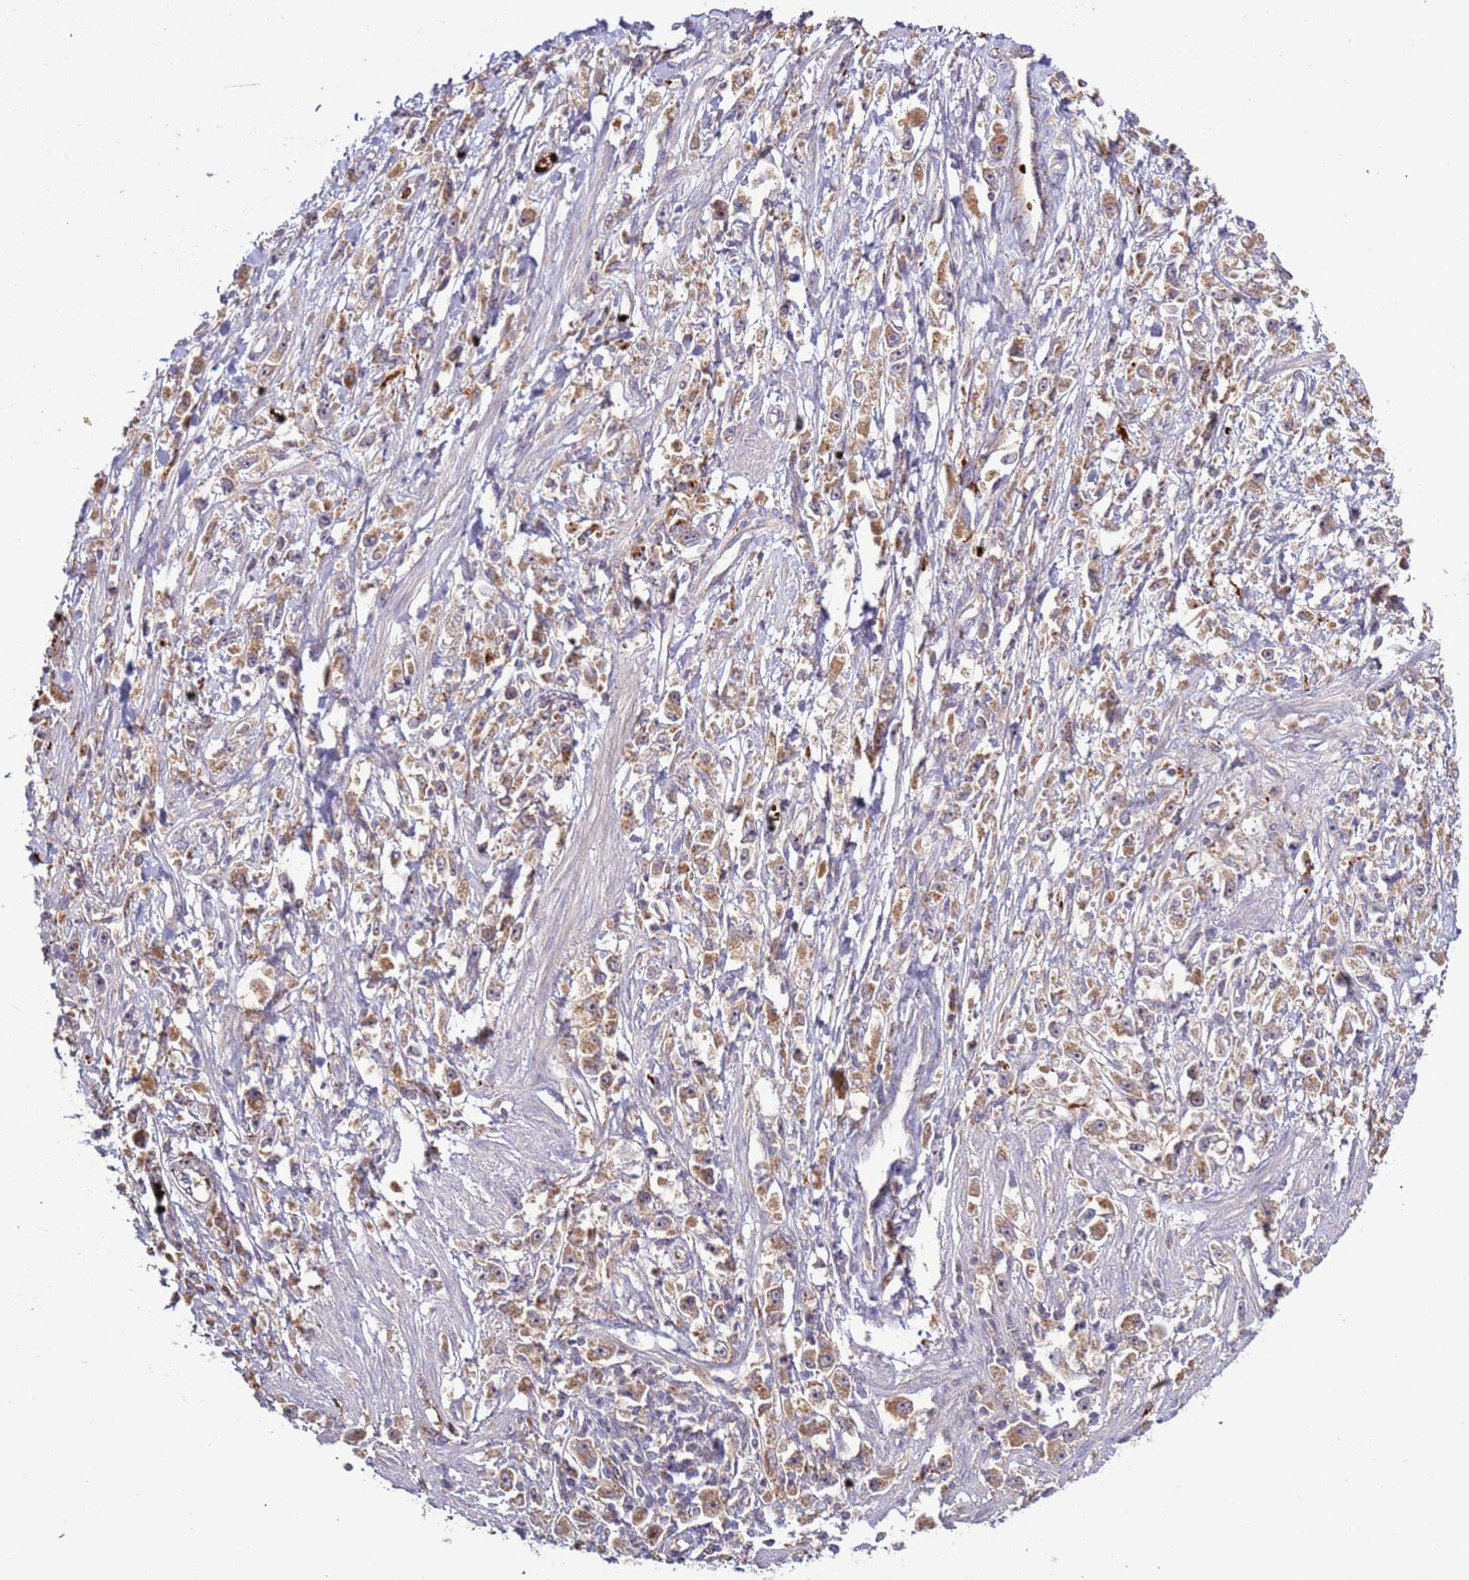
{"staining": {"intensity": "moderate", "quantity": ">75%", "location": "cytoplasmic/membranous"}, "tissue": "stomach cancer", "cell_type": "Tumor cells", "image_type": "cancer", "snomed": [{"axis": "morphology", "description": "Adenocarcinoma, NOS"}, {"axis": "topography", "description": "Stomach"}], "caption": "Stomach cancer (adenocarcinoma) stained for a protein (brown) displays moderate cytoplasmic/membranous positive positivity in approximately >75% of tumor cells.", "gene": "VPS36", "patient": {"sex": "female", "age": 59}}